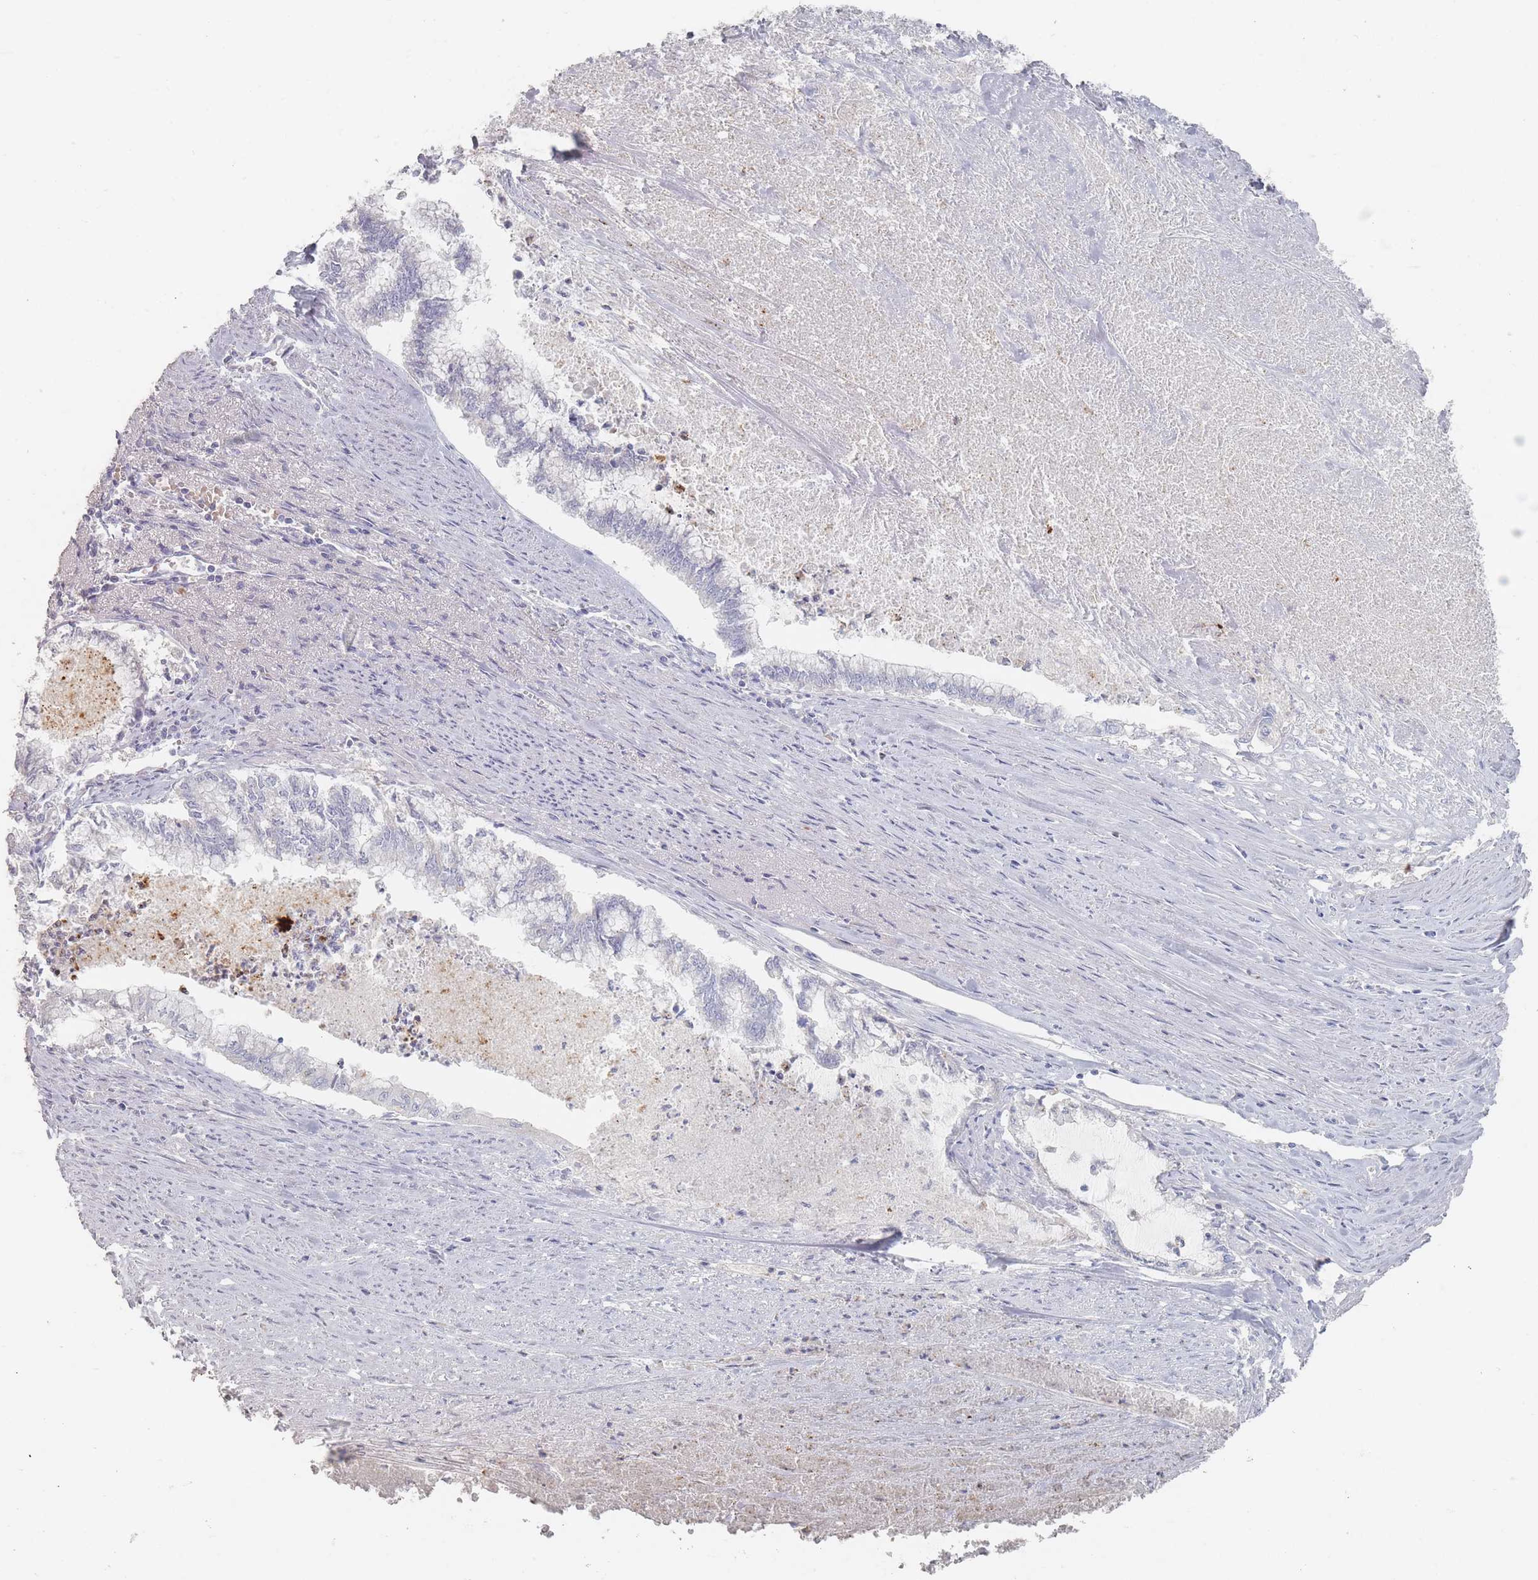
{"staining": {"intensity": "negative", "quantity": "none", "location": "none"}, "tissue": "endometrial cancer", "cell_type": "Tumor cells", "image_type": "cancer", "snomed": [{"axis": "morphology", "description": "Adenocarcinoma, NOS"}, {"axis": "topography", "description": "Endometrium"}], "caption": "Immunohistochemical staining of human adenocarcinoma (endometrial) displays no significant staining in tumor cells. (DAB immunohistochemistry (IHC) visualized using brightfield microscopy, high magnification).", "gene": "HELZ2", "patient": {"sex": "female", "age": 79}}